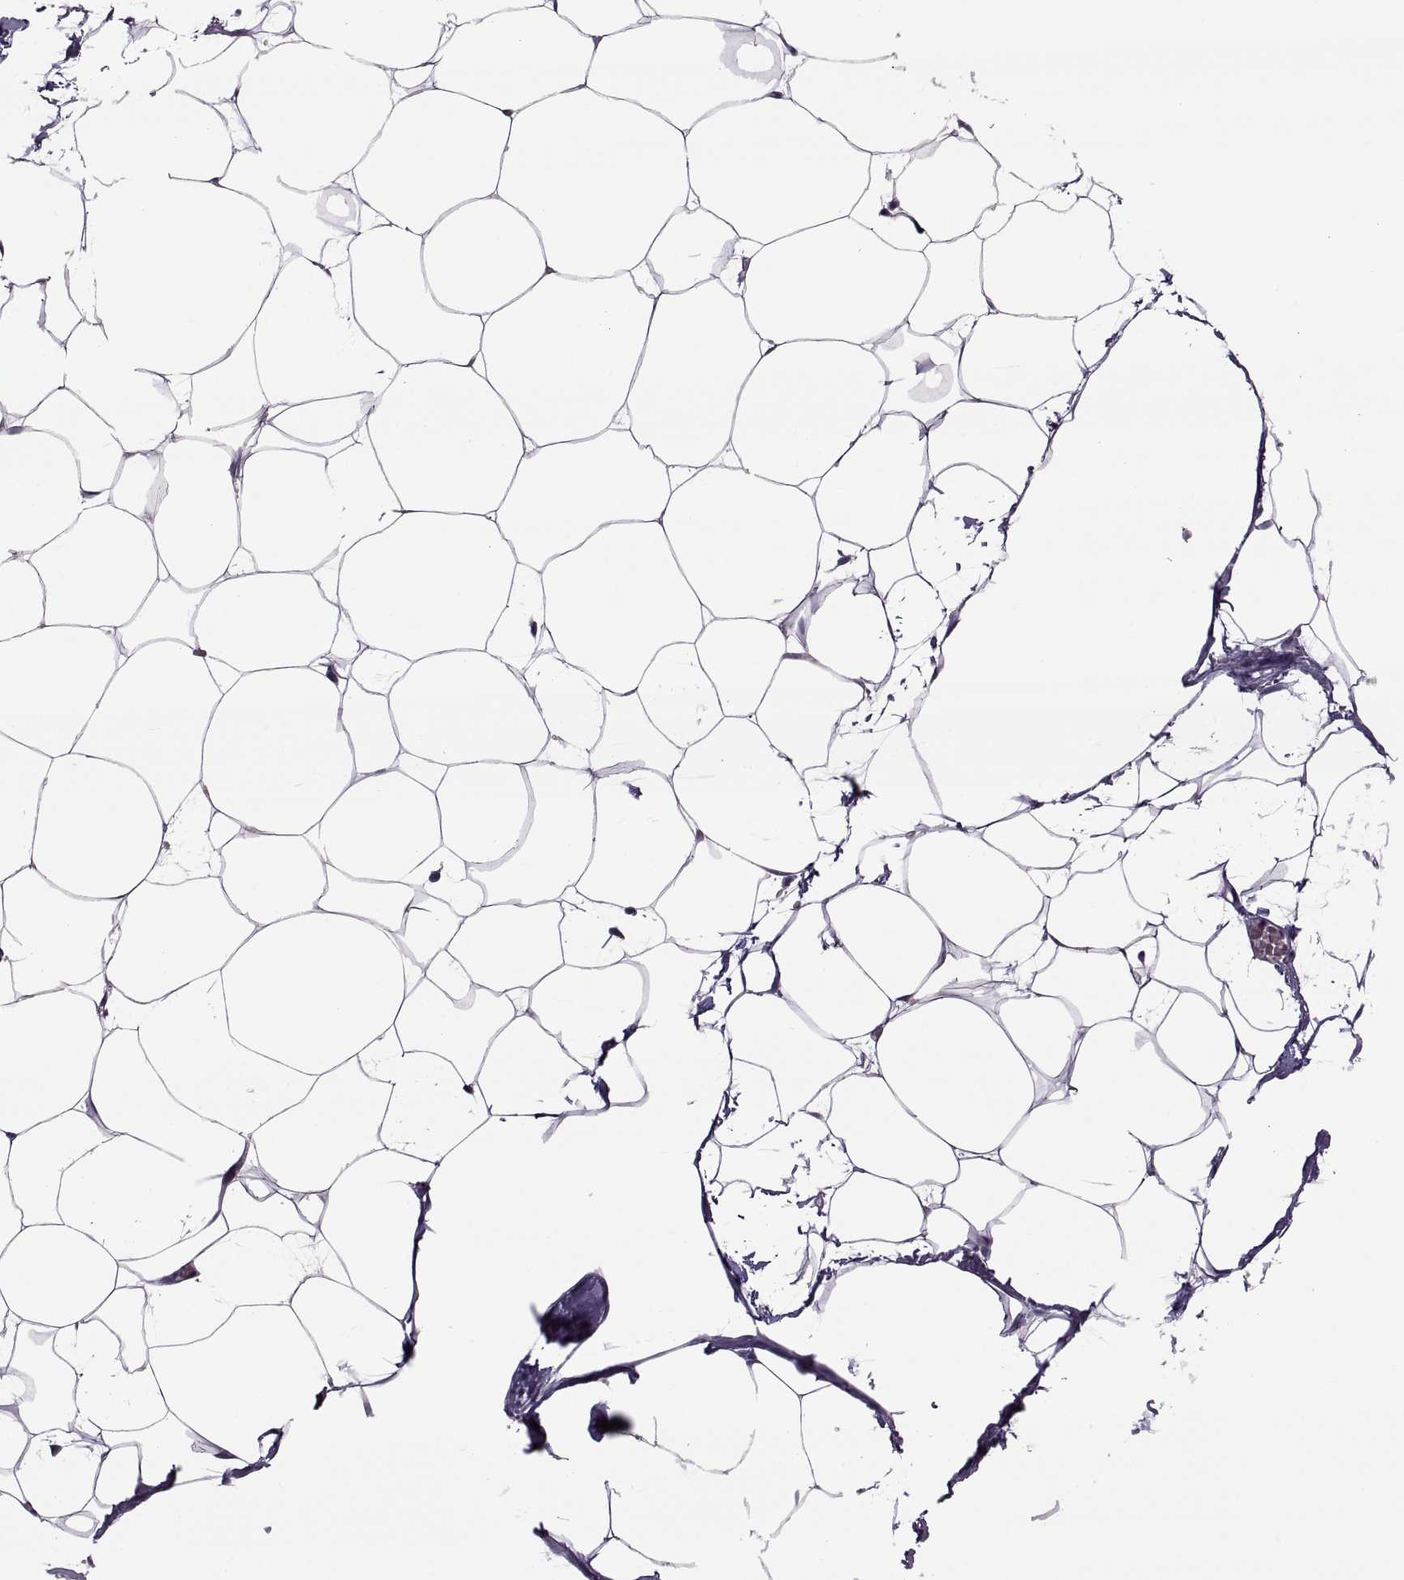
{"staining": {"intensity": "negative", "quantity": "none", "location": "none"}, "tissue": "adipose tissue", "cell_type": "Adipocytes", "image_type": "normal", "snomed": [{"axis": "morphology", "description": "Normal tissue, NOS"}, {"axis": "topography", "description": "Adipose tissue"}], "caption": "This image is of unremarkable adipose tissue stained with IHC to label a protein in brown with the nuclei are counter-stained blue. There is no staining in adipocytes.", "gene": "ODF3", "patient": {"sex": "male", "age": 57}}